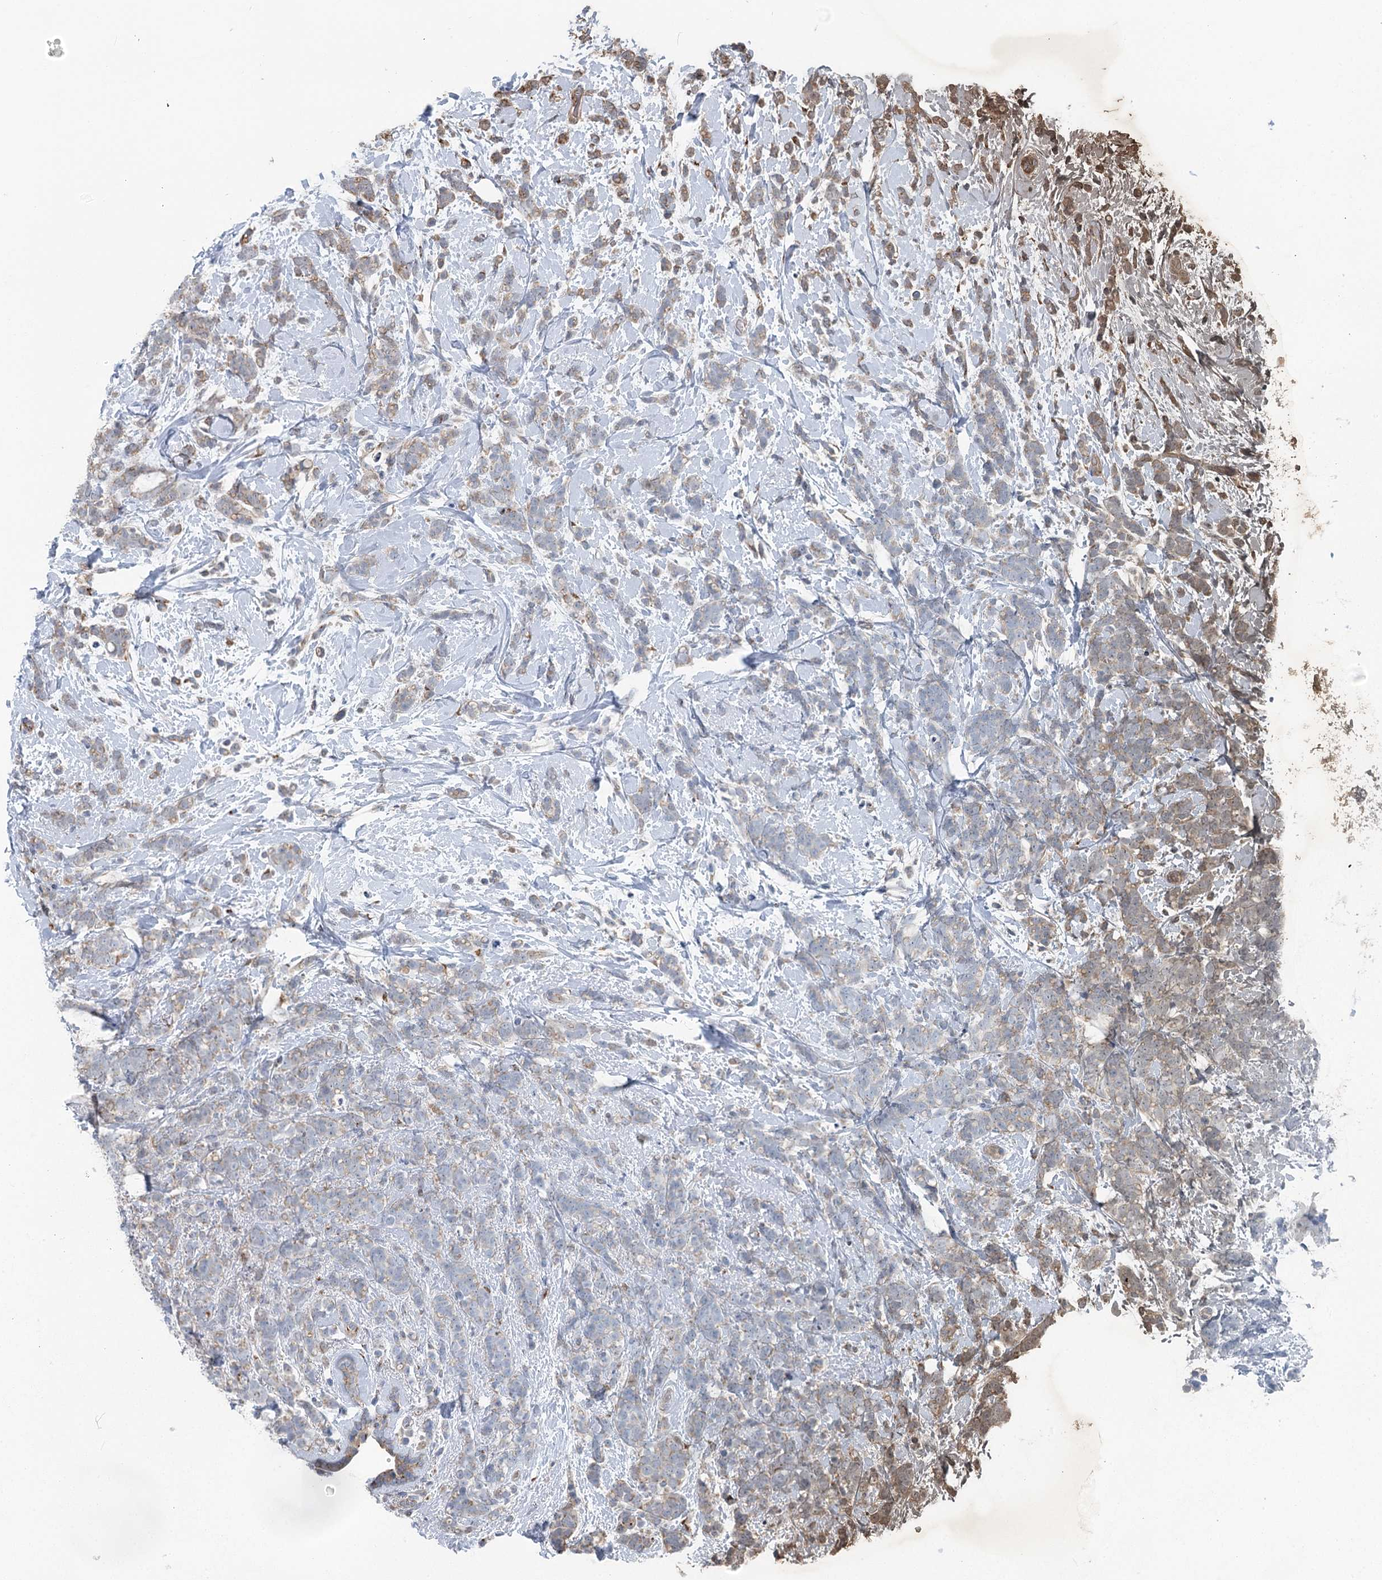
{"staining": {"intensity": "weak", "quantity": "25%-75%", "location": "cytoplasmic/membranous"}, "tissue": "breast cancer", "cell_type": "Tumor cells", "image_type": "cancer", "snomed": [{"axis": "morphology", "description": "Lobular carcinoma"}, {"axis": "topography", "description": "Breast"}], "caption": "This photomicrograph exhibits immunohistochemistry staining of human breast cancer (lobular carcinoma), with low weak cytoplasmic/membranous expression in about 25%-75% of tumor cells.", "gene": "ITIH5", "patient": {"sex": "female", "age": 58}}